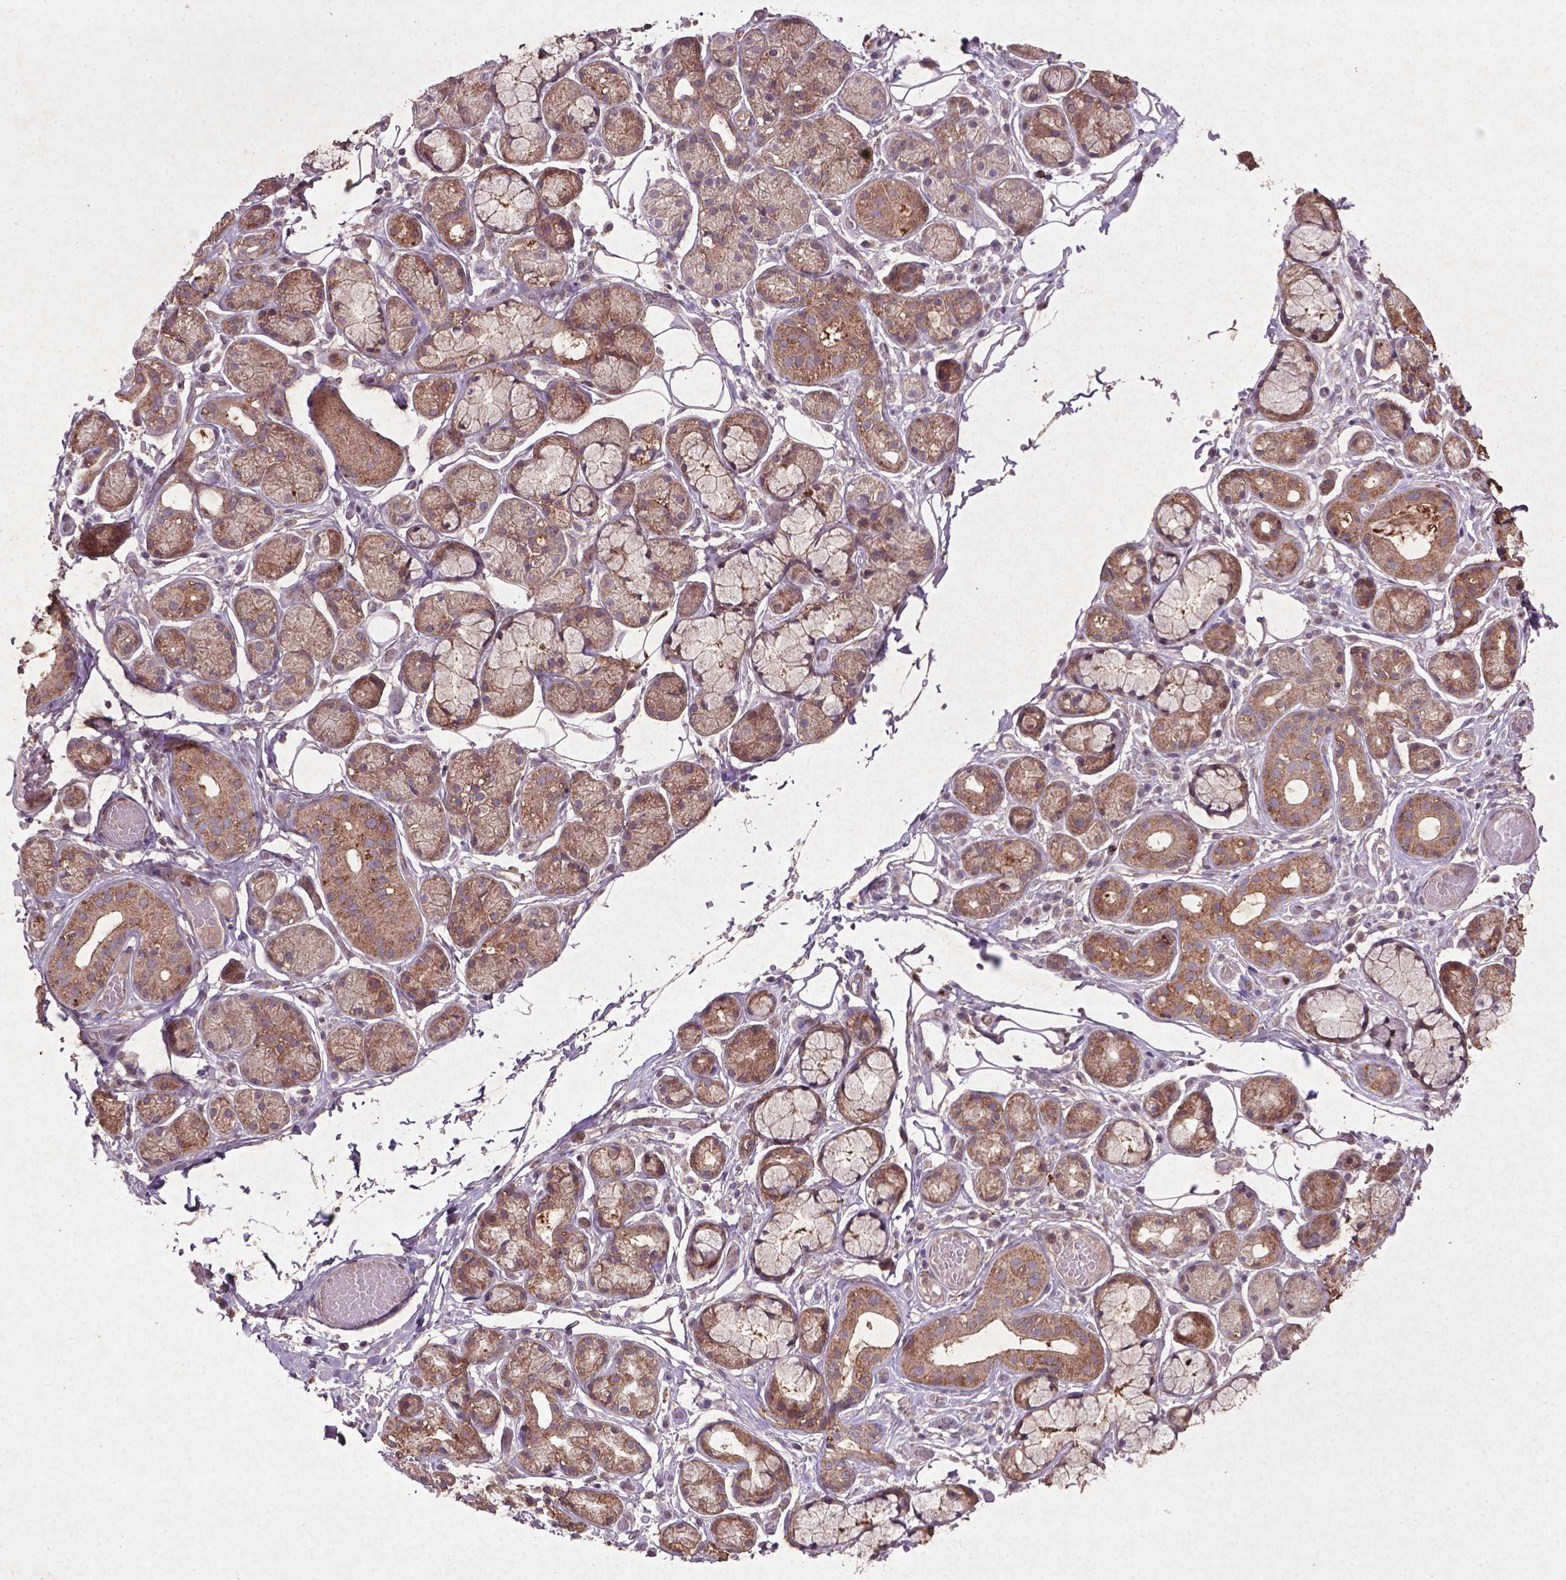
{"staining": {"intensity": "moderate", "quantity": ">75%", "location": "cytoplasmic/membranous"}, "tissue": "salivary gland", "cell_type": "Glandular cells", "image_type": "normal", "snomed": [{"axis": "morphology", "description": "Normal tissue, NOS"}, {"axis": "topography", "description": "Salivary gland"}, {"axis": "topography", "description": "Peripheral nerve tissue"}], "caption": "Unremarkable salivary gland reveals moderate cytoplasmic/membranous positivity in about >75% of glandular cells, visualized by immunohistochemistry.", "gene": "MTOR", "patient": {"sex": "male", "age": 71}}